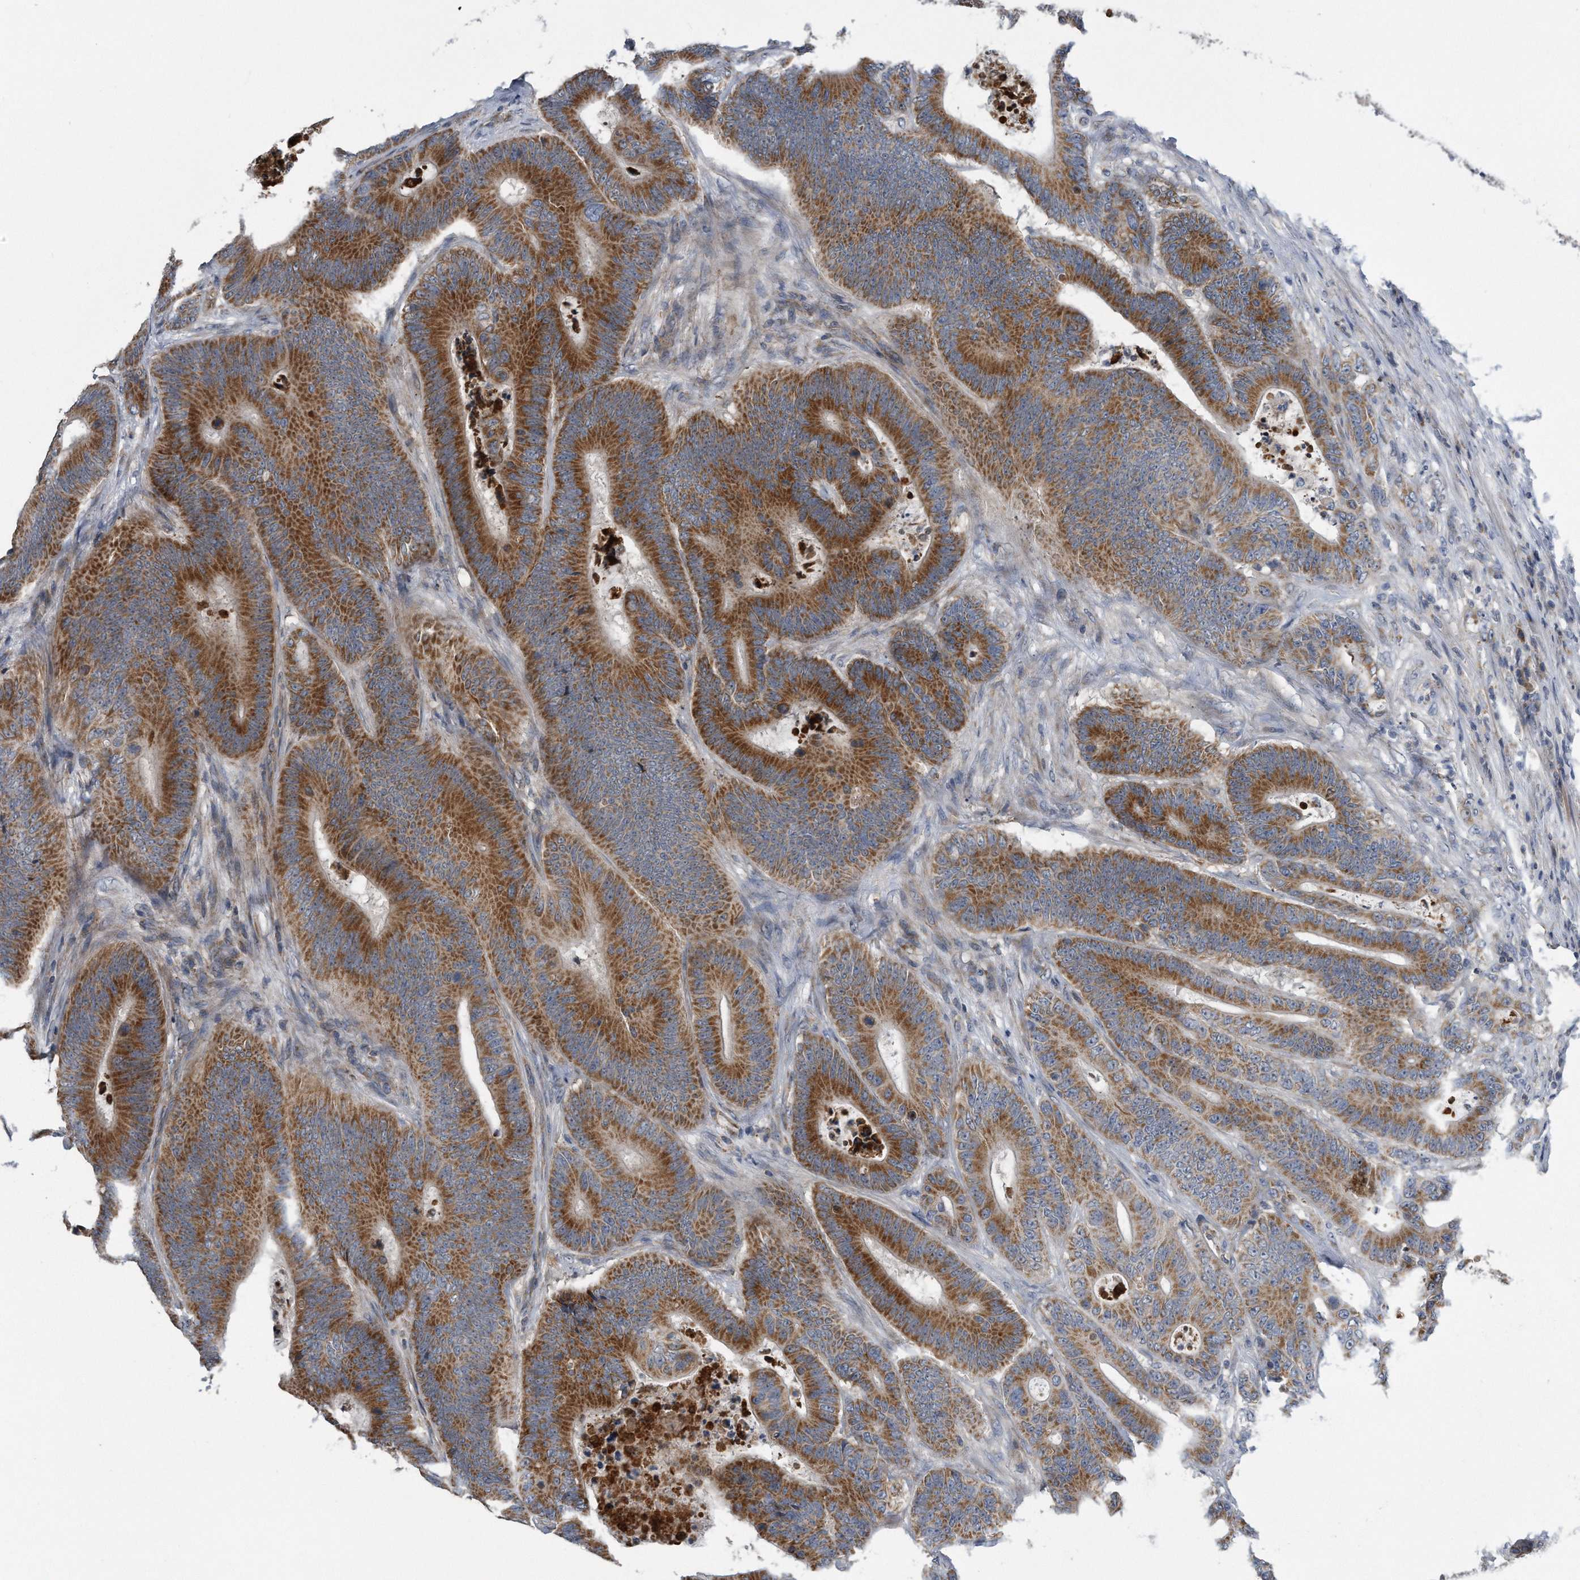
{"staining": {"intensity": "moderate", "quantity": ">75%", "location": "cytoplasmic/membranous"}, "tissue": "colorectal cancer", "cell_type": "Tumor cells", "image_type": "cancer", "snomed": [{"axis": "morphology", "description": "Adenocarcinoma, NOS"}, {"axis": "topography", "description": "Colon"}], "caption": "This micrograph demonstrates immunohistochemistry staining of human adenocarcinoma (colorectal), with medium moderate cytoplasmic/membranous expression in approximately >75% of tumor cells.", "gene": "LYRM4", "patient": {"sex": "male", "age": 83}}